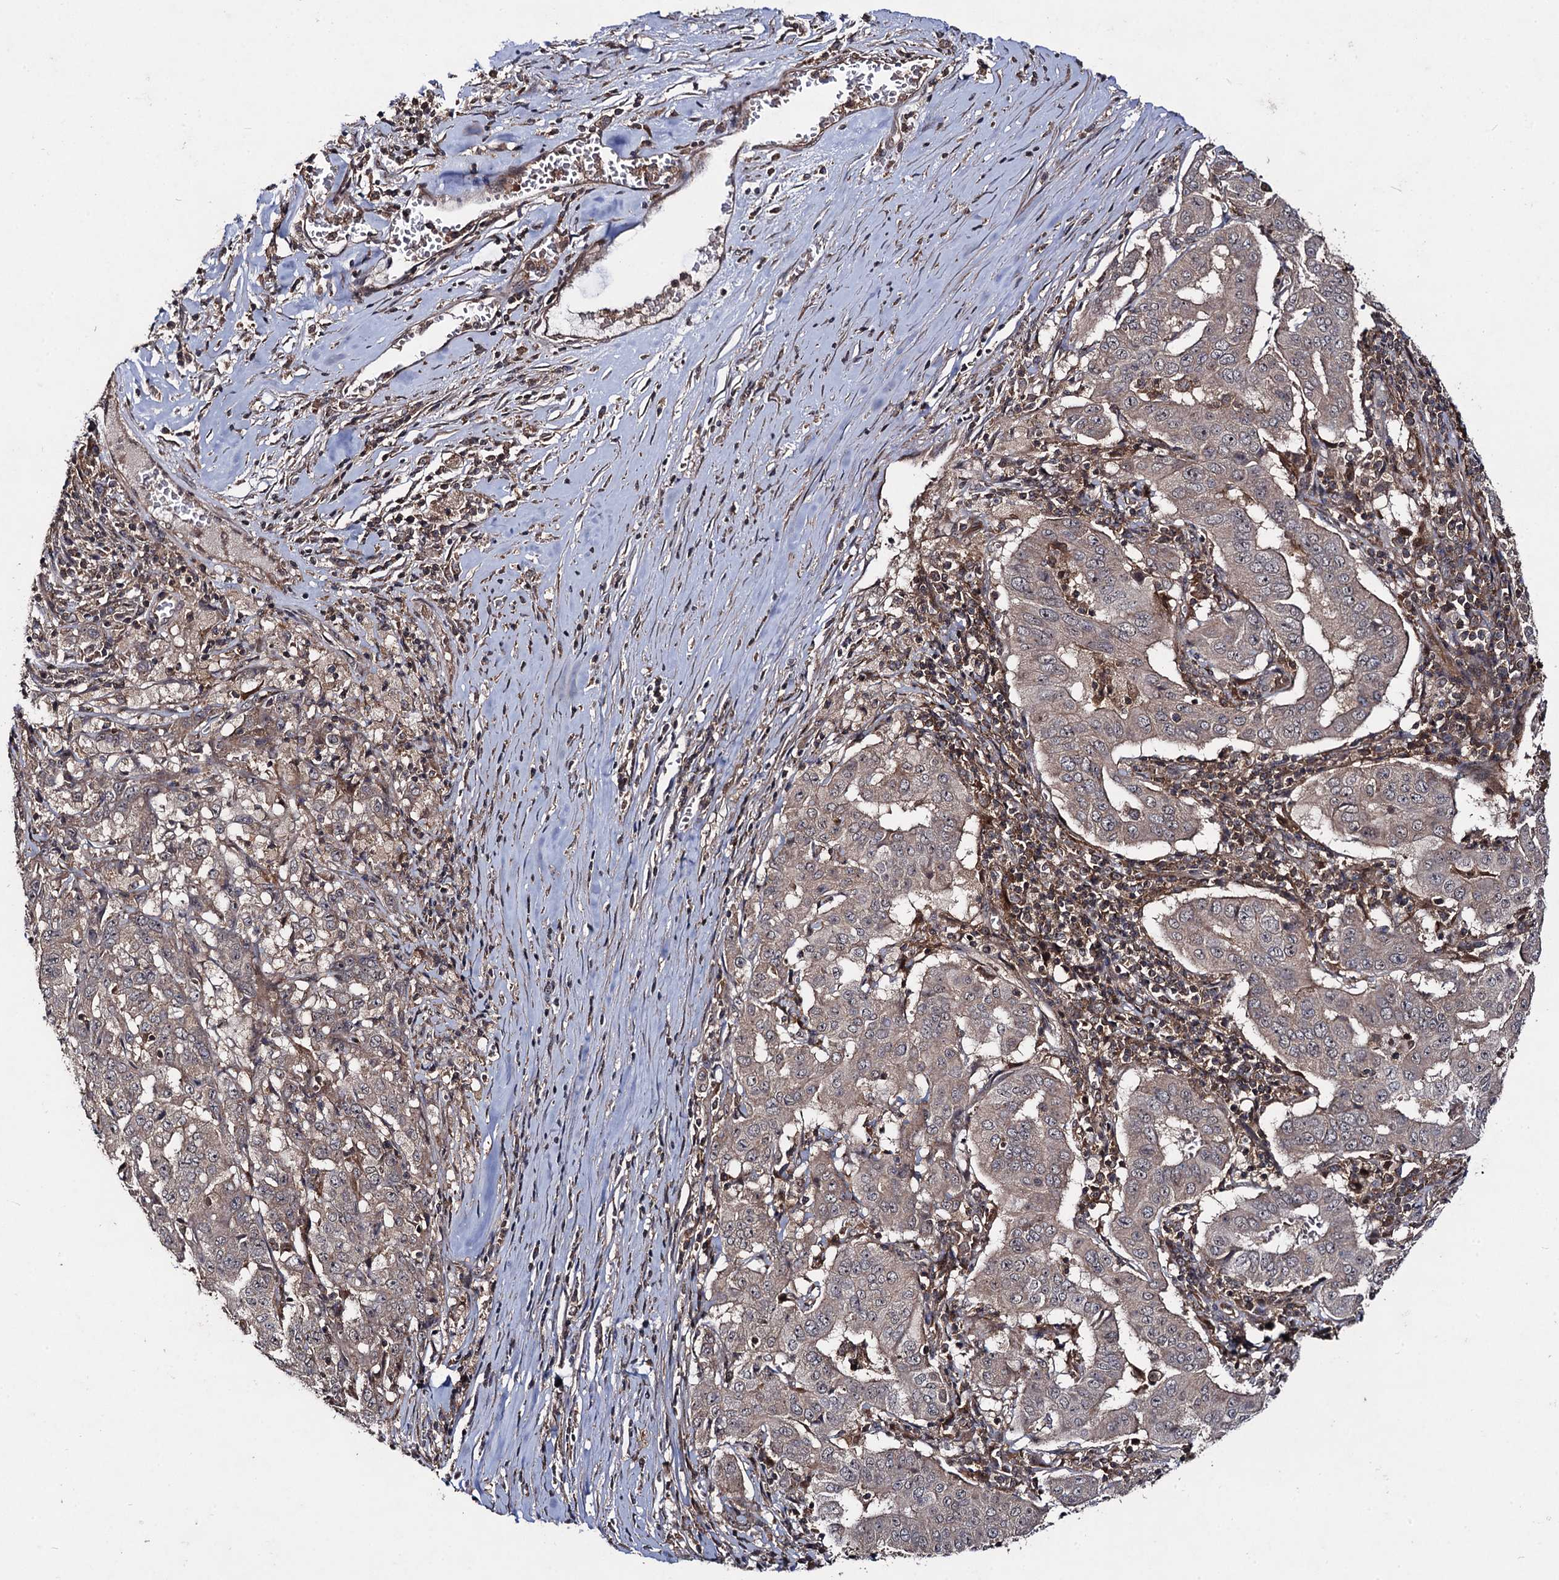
{"staining": {"intensity": "moderate", "quantity": ">75%", "location": "cytoplasmic/membranous"}, "tissue": "pancreatic cancer", "cell_type": "Tumor cells", "image_type": "cancer", "snomed": [{"axis": "morphology", "description": "Adenocarcinoma, NOS"}, {"axis": "topography", "description": "Pancreas"}], "caption": "Adenocarcinoma (pancreatic) stained for a protein demonstrates moderate cytoplasmic/membranous positivity in tumor cells.", "gene": "KXD1", "patient": {"sex": "male", "age": 63}}